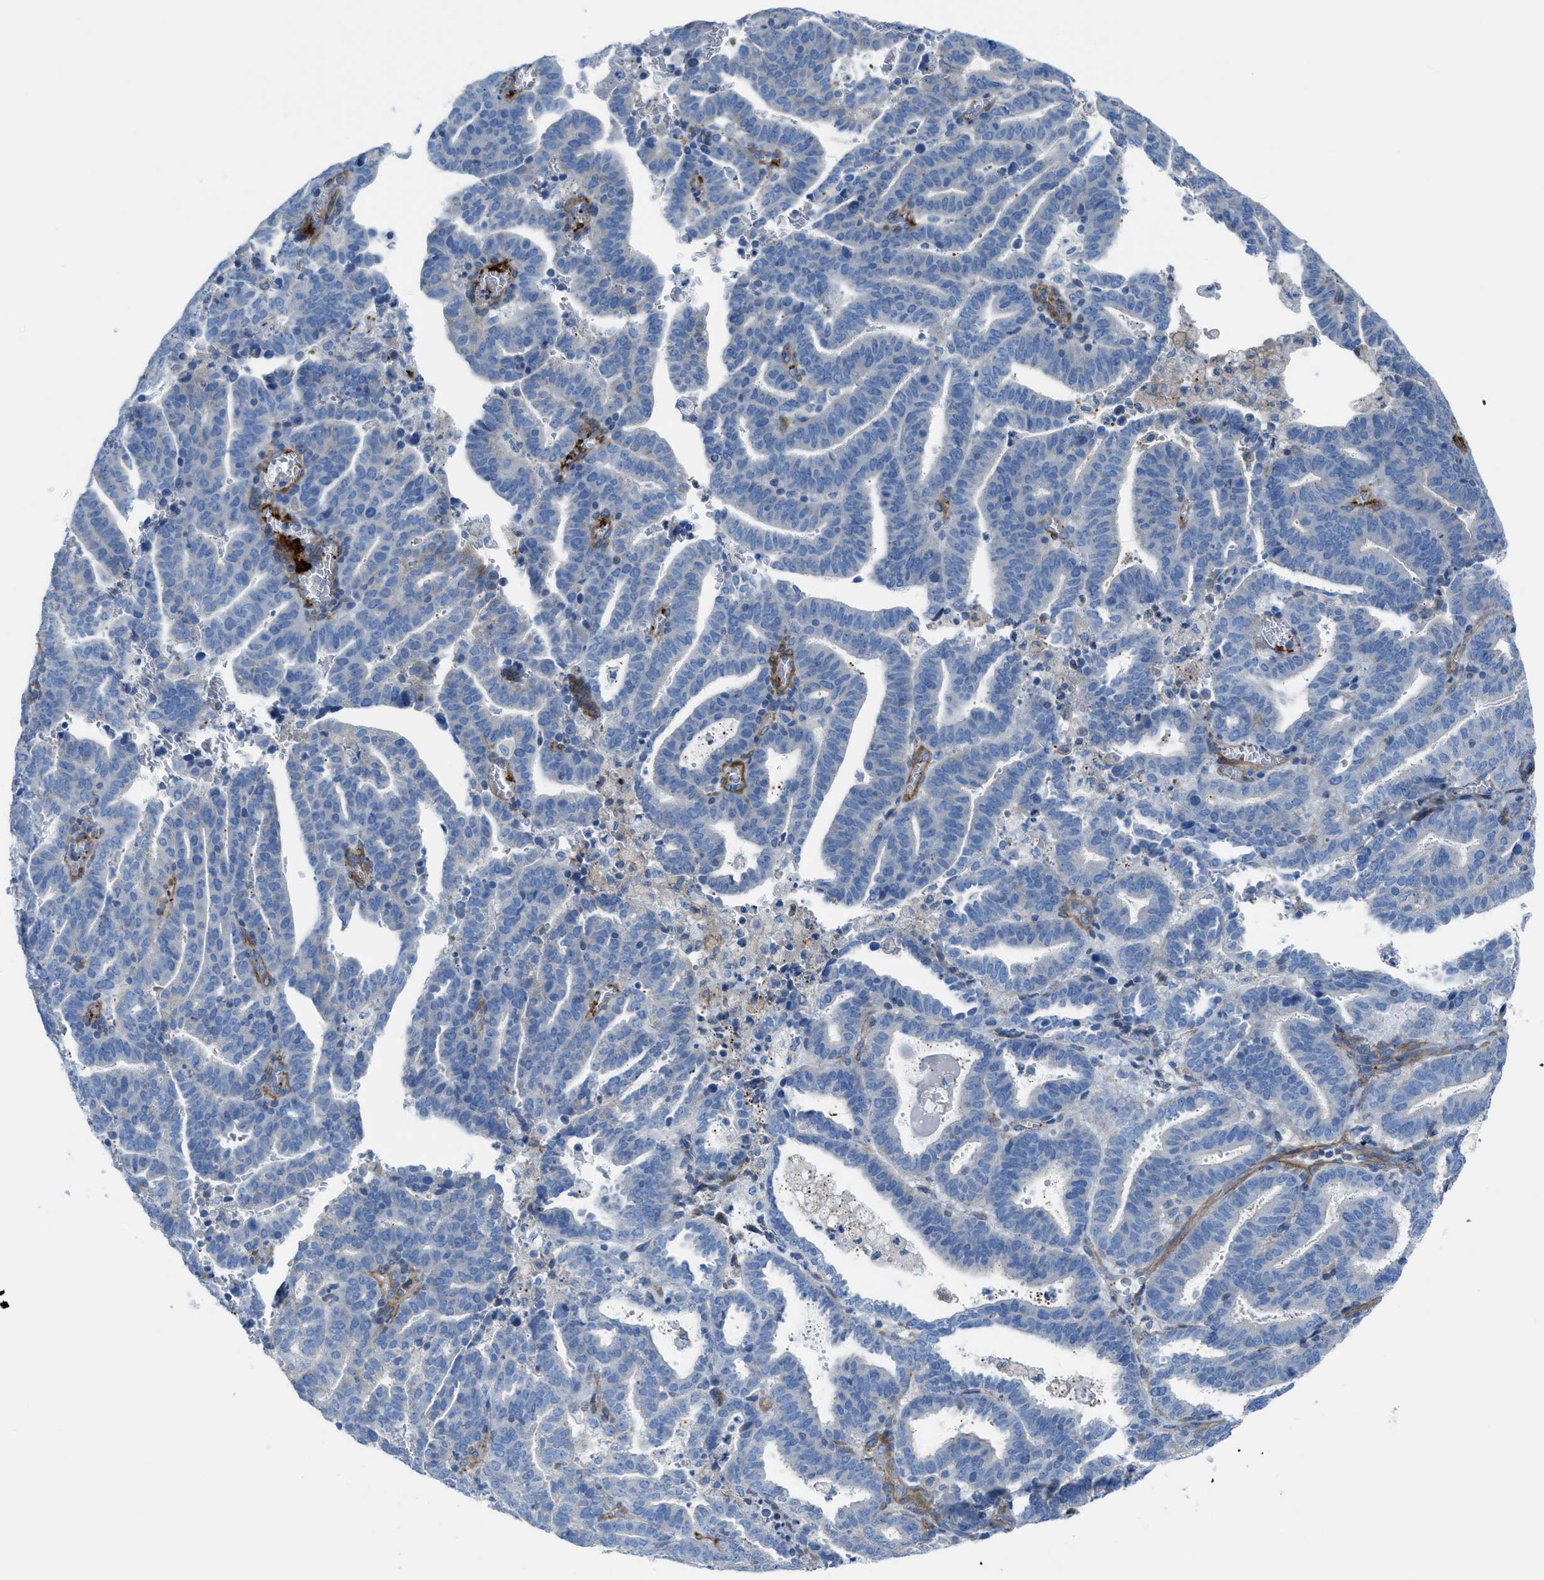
{"staining": {"intensity": "negative", "quantity": "none", "location": "none"}, "tissue": "endometrial cancer", "cell_type": "Tumor cells", "image_type": "cancer", "snomed": [{"axis": "morphology", "description": "Adenocarcinoma, NOS"}, {"axis": "topography", "description": "Uterus"}], "caption": "Tumor cells show no significant protein expression in endometrial adenocarcinoma.", "gene": "KCNH7", "patient": {"sex": "female", "age": 83}}